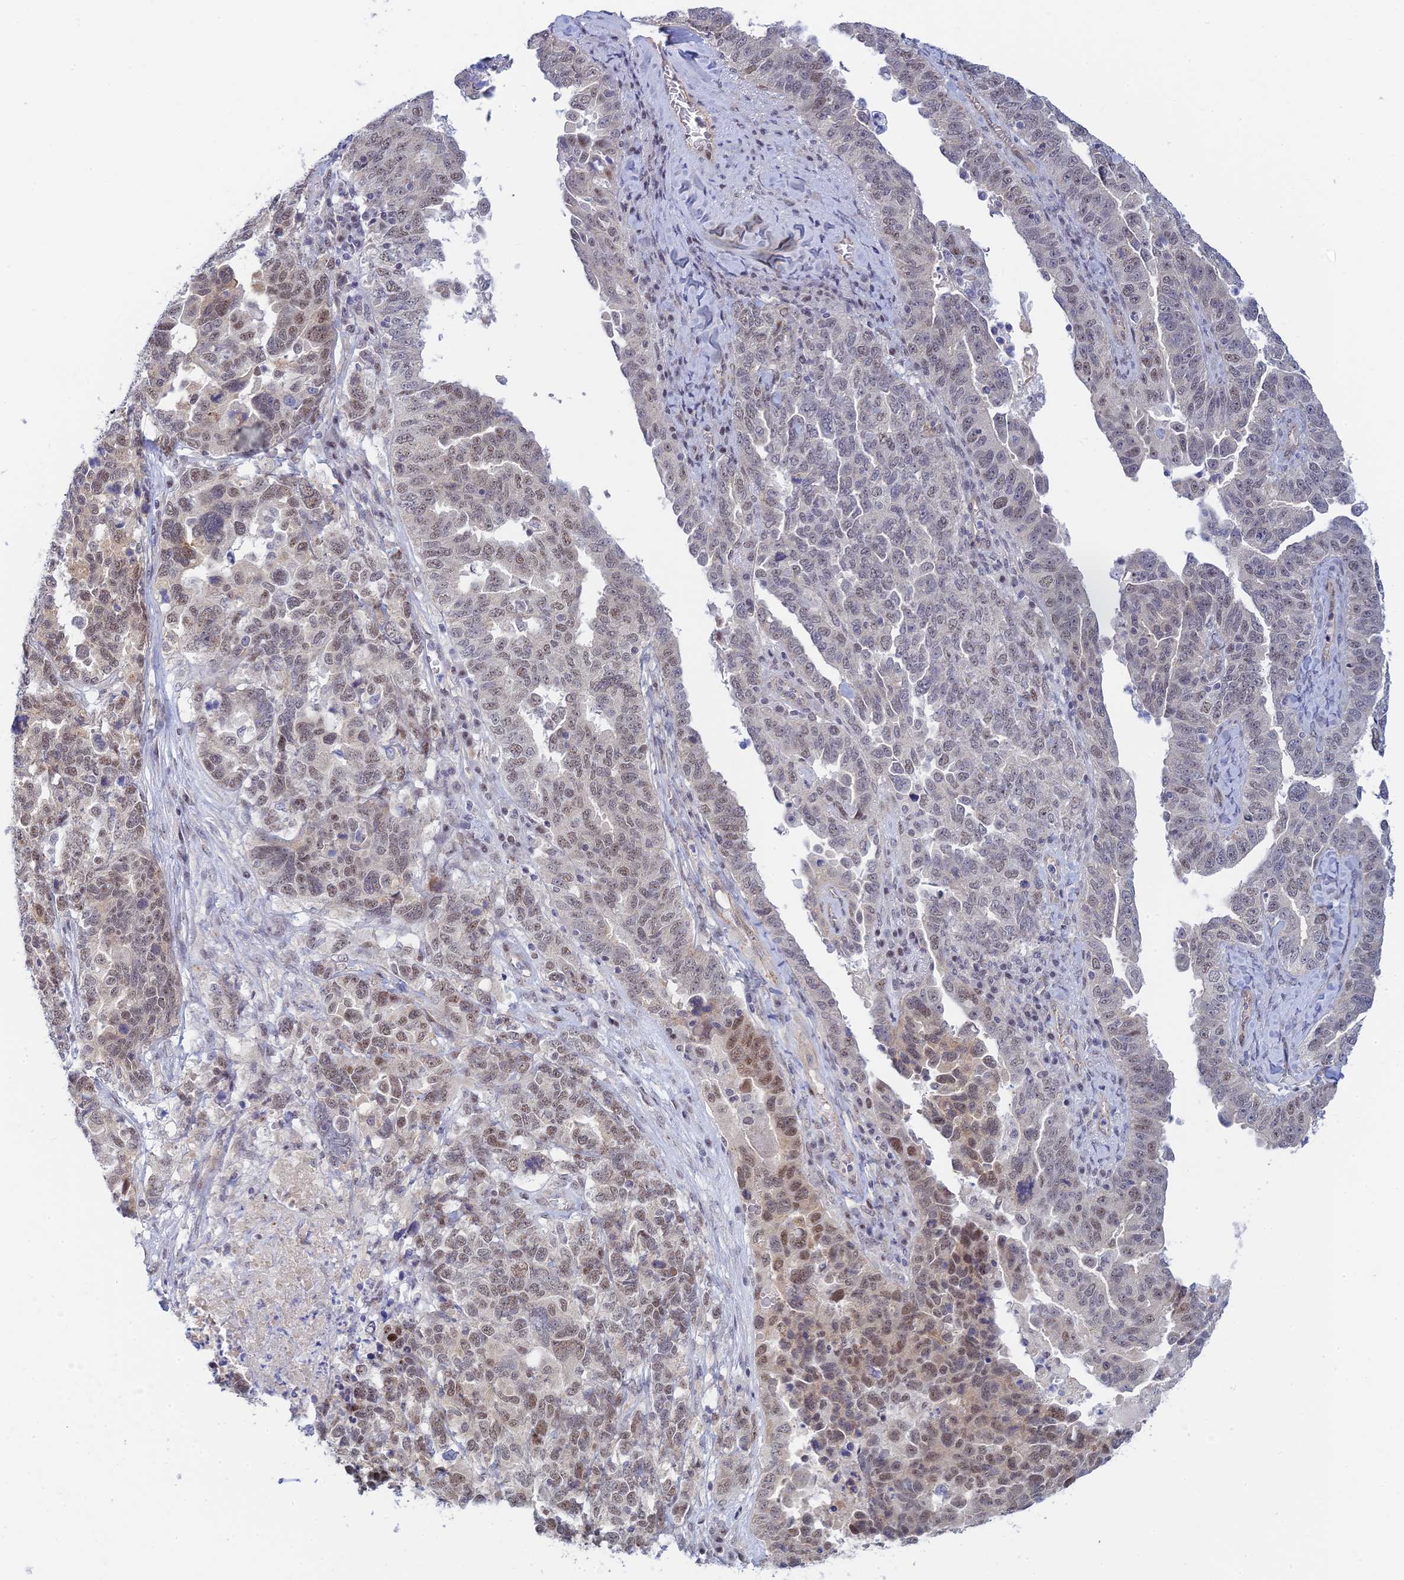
{"staining": {"intensity": "weak", "quantity": ">75%", "location": "nuclear"}, "tissue": "ovarian cancer", "cell_type": "Tumor cells", "image_type": "cancer", "snomed": [{"axis": "morphology", "description": "Carcinoma, endometroid"}, {"axis": "topography", "description": "Ovary"}], "caption": "High-power microscopy captured an IHC photomicrograph of endometroid carcinoma (ovarian), revealing weak nuclear staining in about >75% of tumor cells. Immunohistochemistry stains the protein in brown and the nuclei are stained blue.", "gene": "CFAP92", "patient": {"sex": "female", "age": 62}}